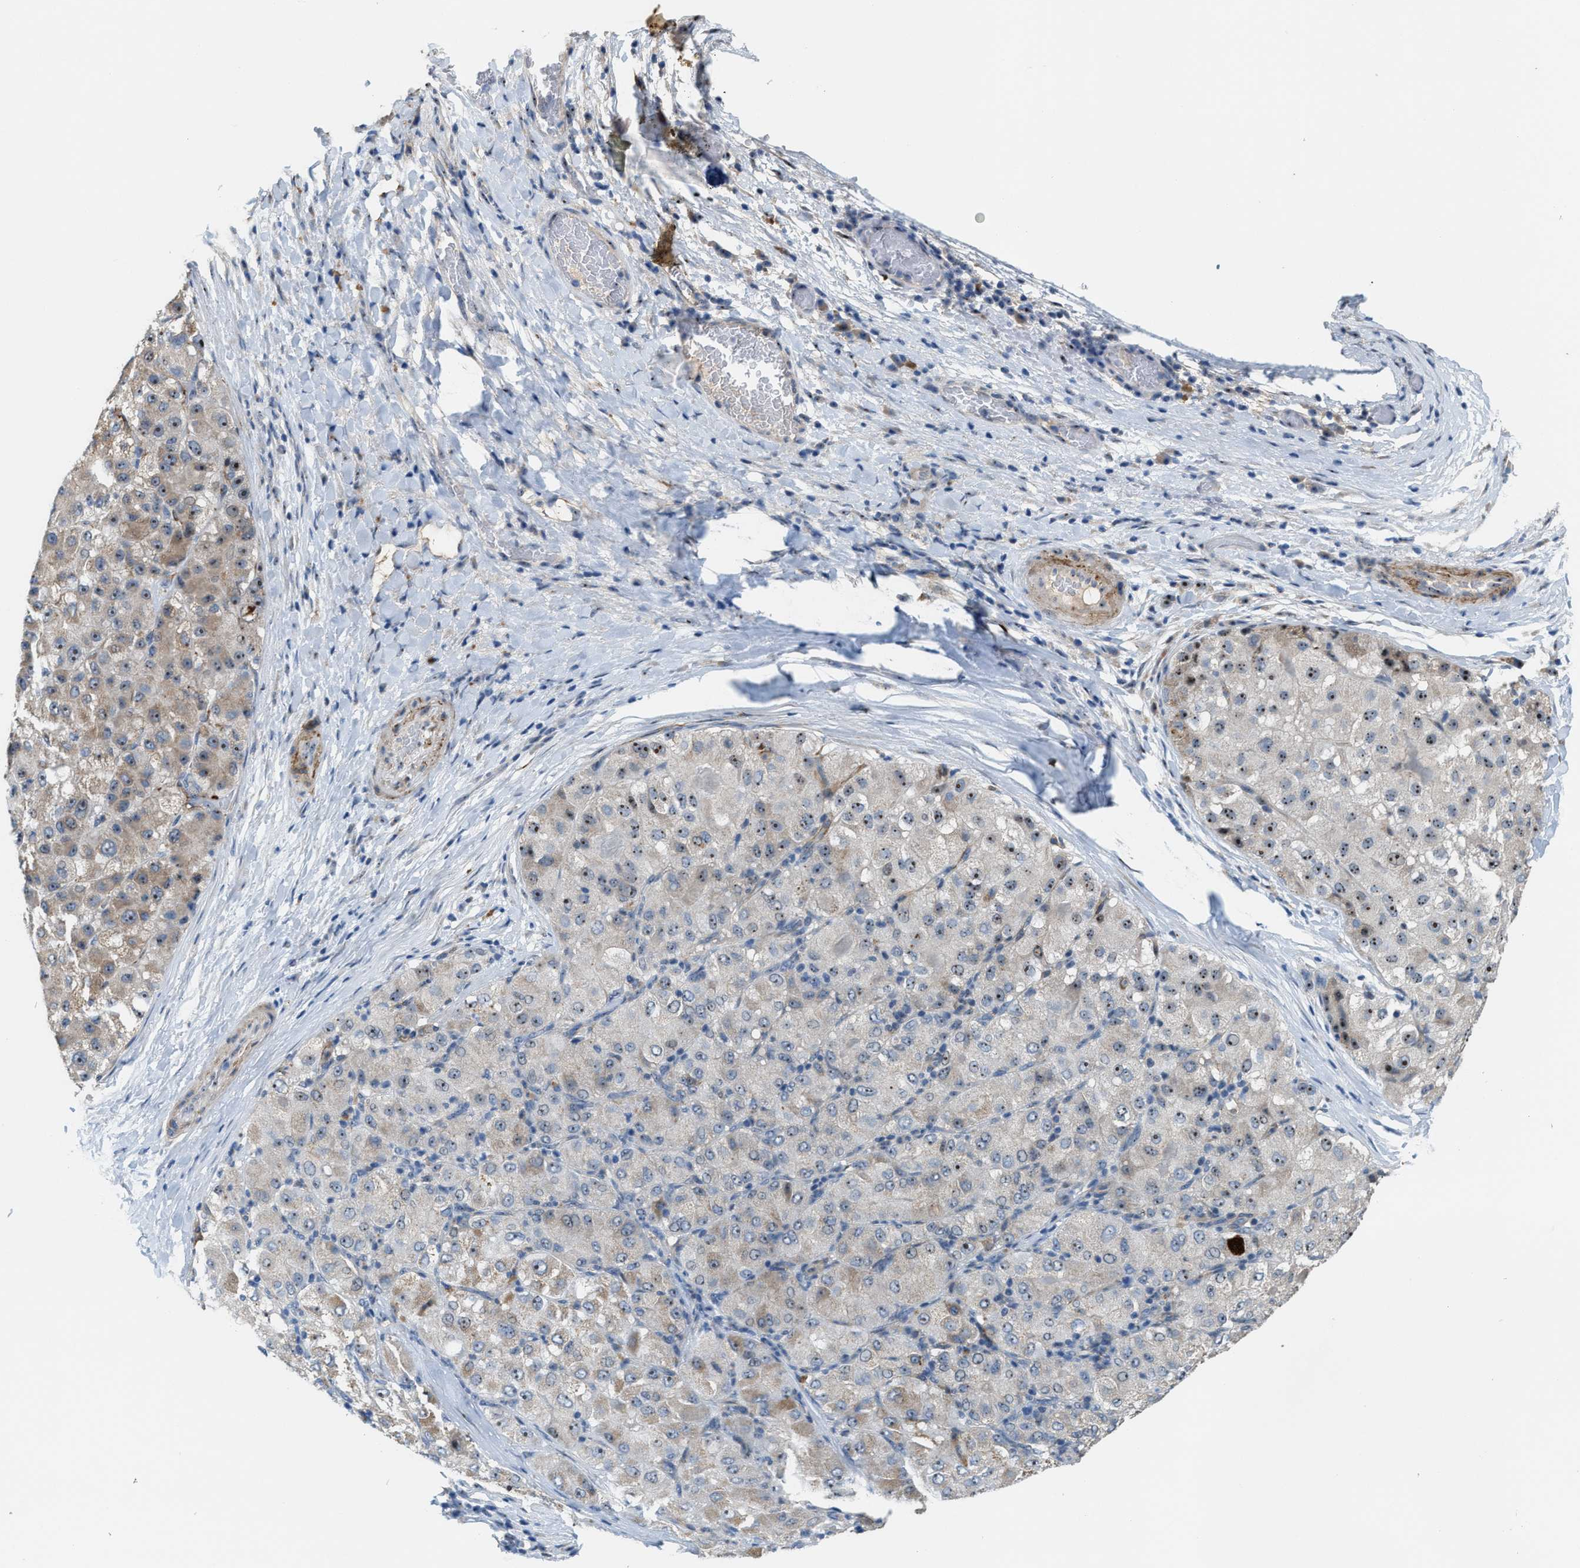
{"staining": {"intensity": "moderate", "quantity": "25%-75%", "location": "cytoplasmic/membranous,nuclear"}, "tissue": "liver cancer", "cell_type": "Tumor cells", "image_type": "cancer", "snomed": [{"axis": "morphology", "description": "Carcinoma, Hepatocellular, NOS"}, {"axis": "topography", "description": "Liver"}], "caption": "Liver cancer stained for a protein (brown) demonstrates moderate cytoplasmic/membranous and nuclear positive positivity in about 25%-75% of tumor cells.", "gene": "ZNF783", "patient": {"sex": "male", "age": 80}}